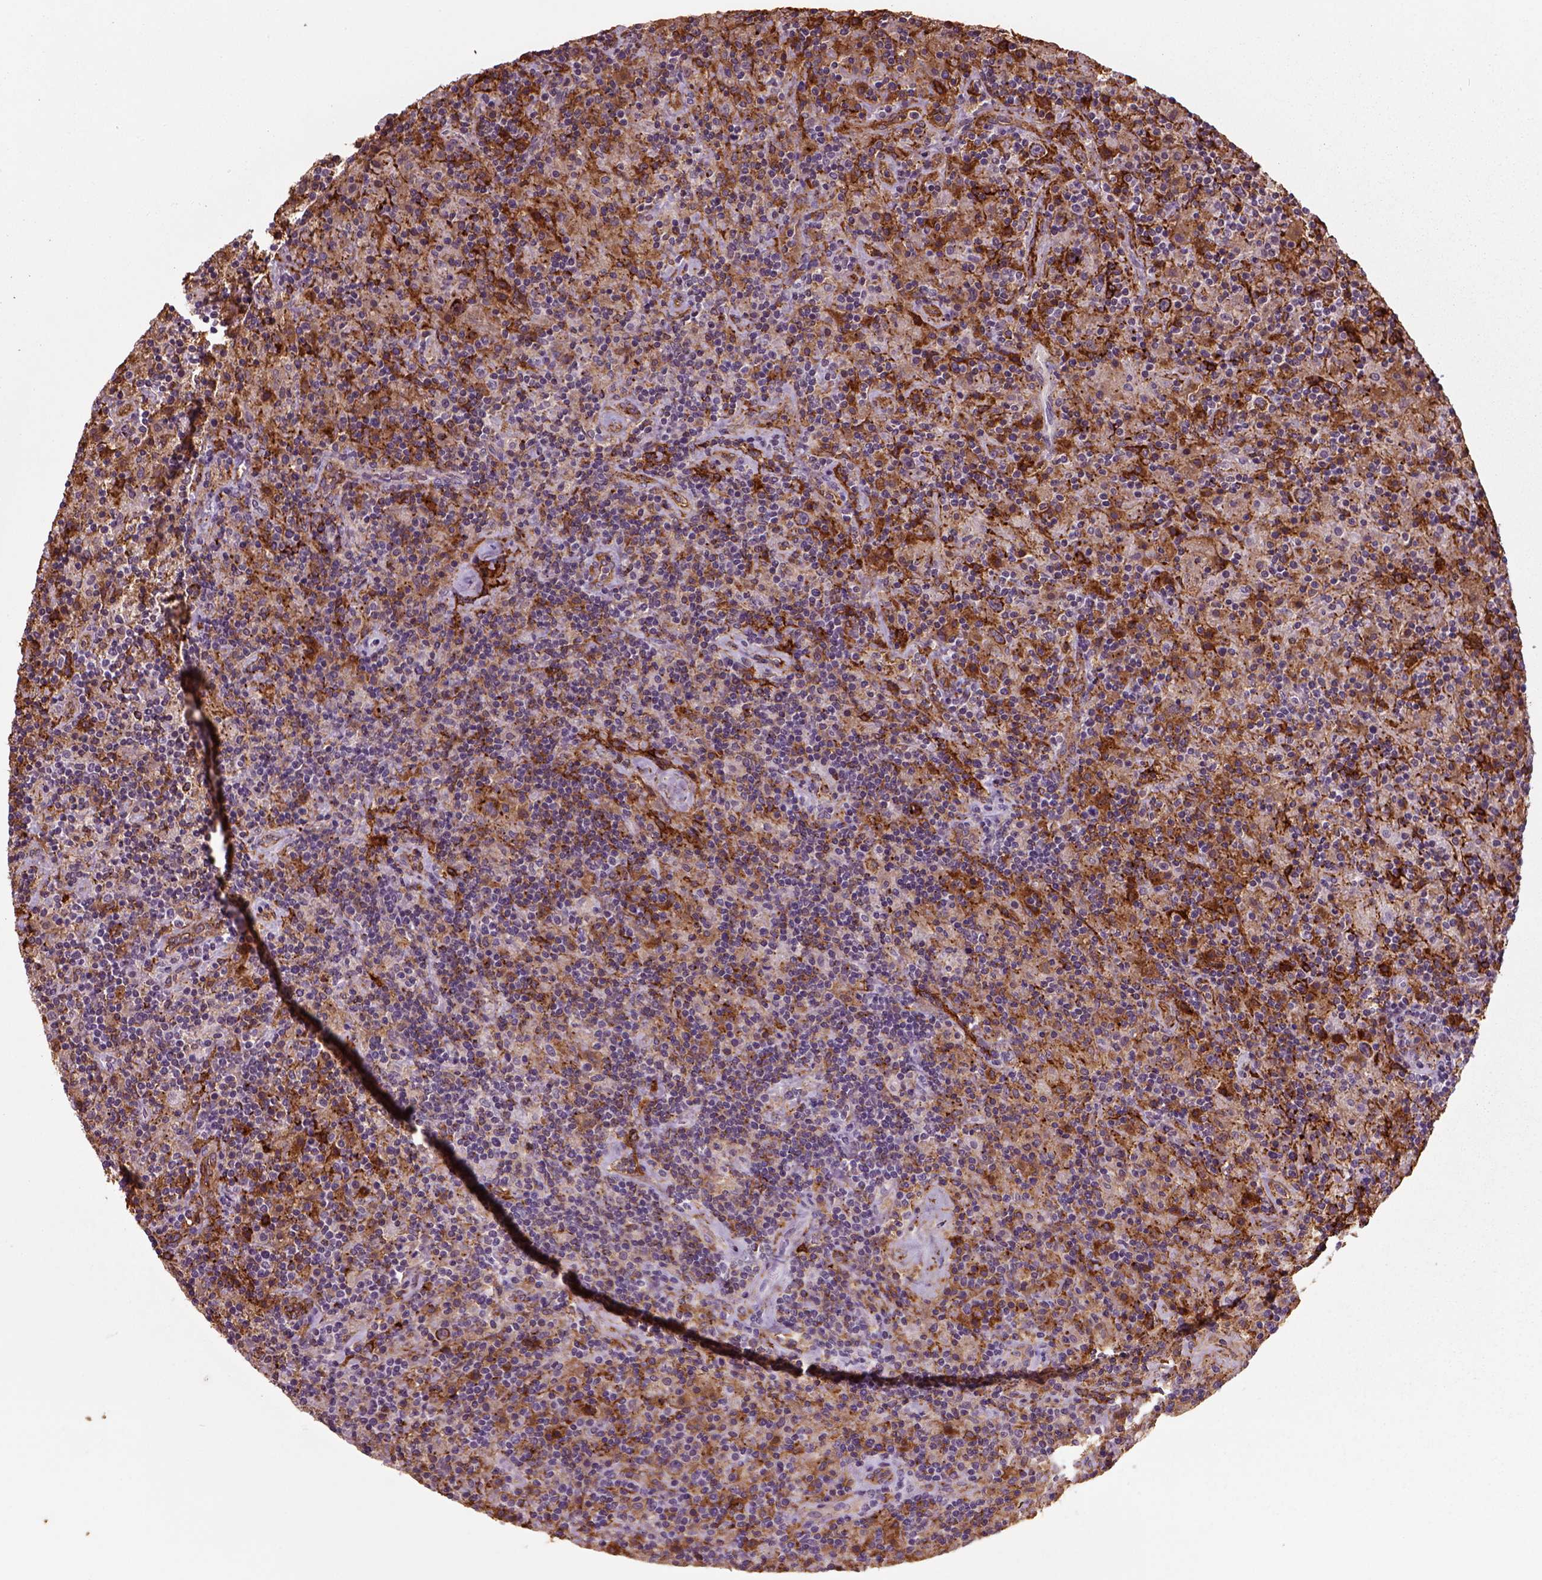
{"staining": {"intensity": "moderate", "quantity": ">75%", "location": "cytoplasmic/membranous"}, "tissue": "lymphoma", "cell_type": "Tumor cells", "image_type": "cancer", "snomed": [{"axis": "morphology", "description": "Hodgkin's disease, NOS"}, {"axis": "topography", "description": "Lymph node"}], "caption": "Protein staining reveals moderate cytoplasmic/membranous expression in about >75% of tumor cells in Hodgkin's disease.", "gene": "MARCKS", "patient": {"sex": "male", "age": 70}}